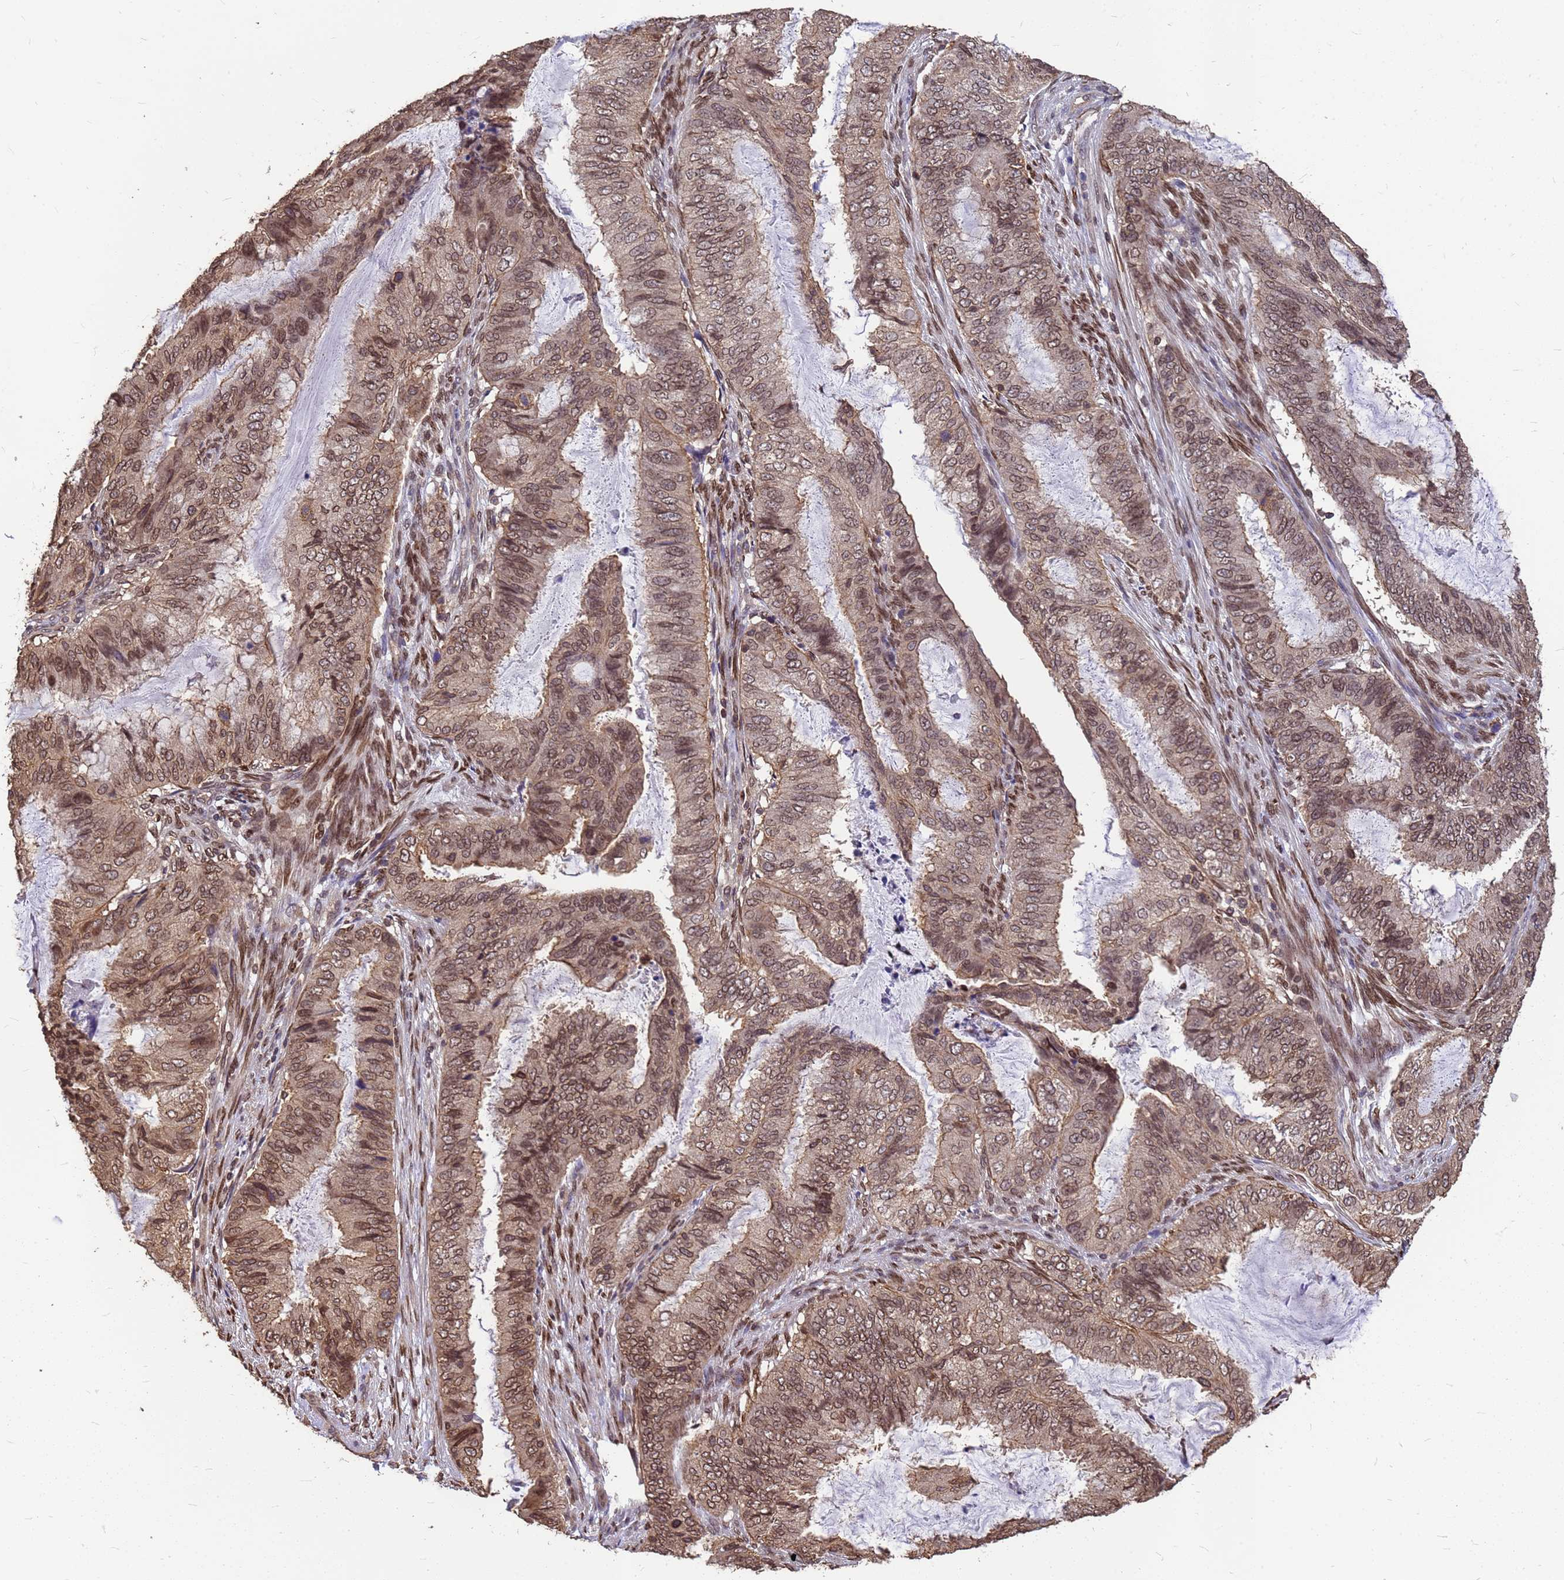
{"staining": {"intensity": "moderate", "quantity": ">75%", "location": "cytoplasmic/membranous,nuclear"}, "tissue": "endometrial cancer", "cell_type": "Tumor cells", "image_type": "cancer", "snomed": [{"axis": "morphology", "description": "Adenocarcinoma, NOS"}, {"axis": "topography", "description": "Endometrium"}], "caption": "Tumor cells display medium levels of moderate cytoplasmic/membranous and nuclear staining in about >75% of cells in human adenocarcinoma (endometrial).", "gene": "C1orf35", "patient": {"sex": "female", "age": 51}}